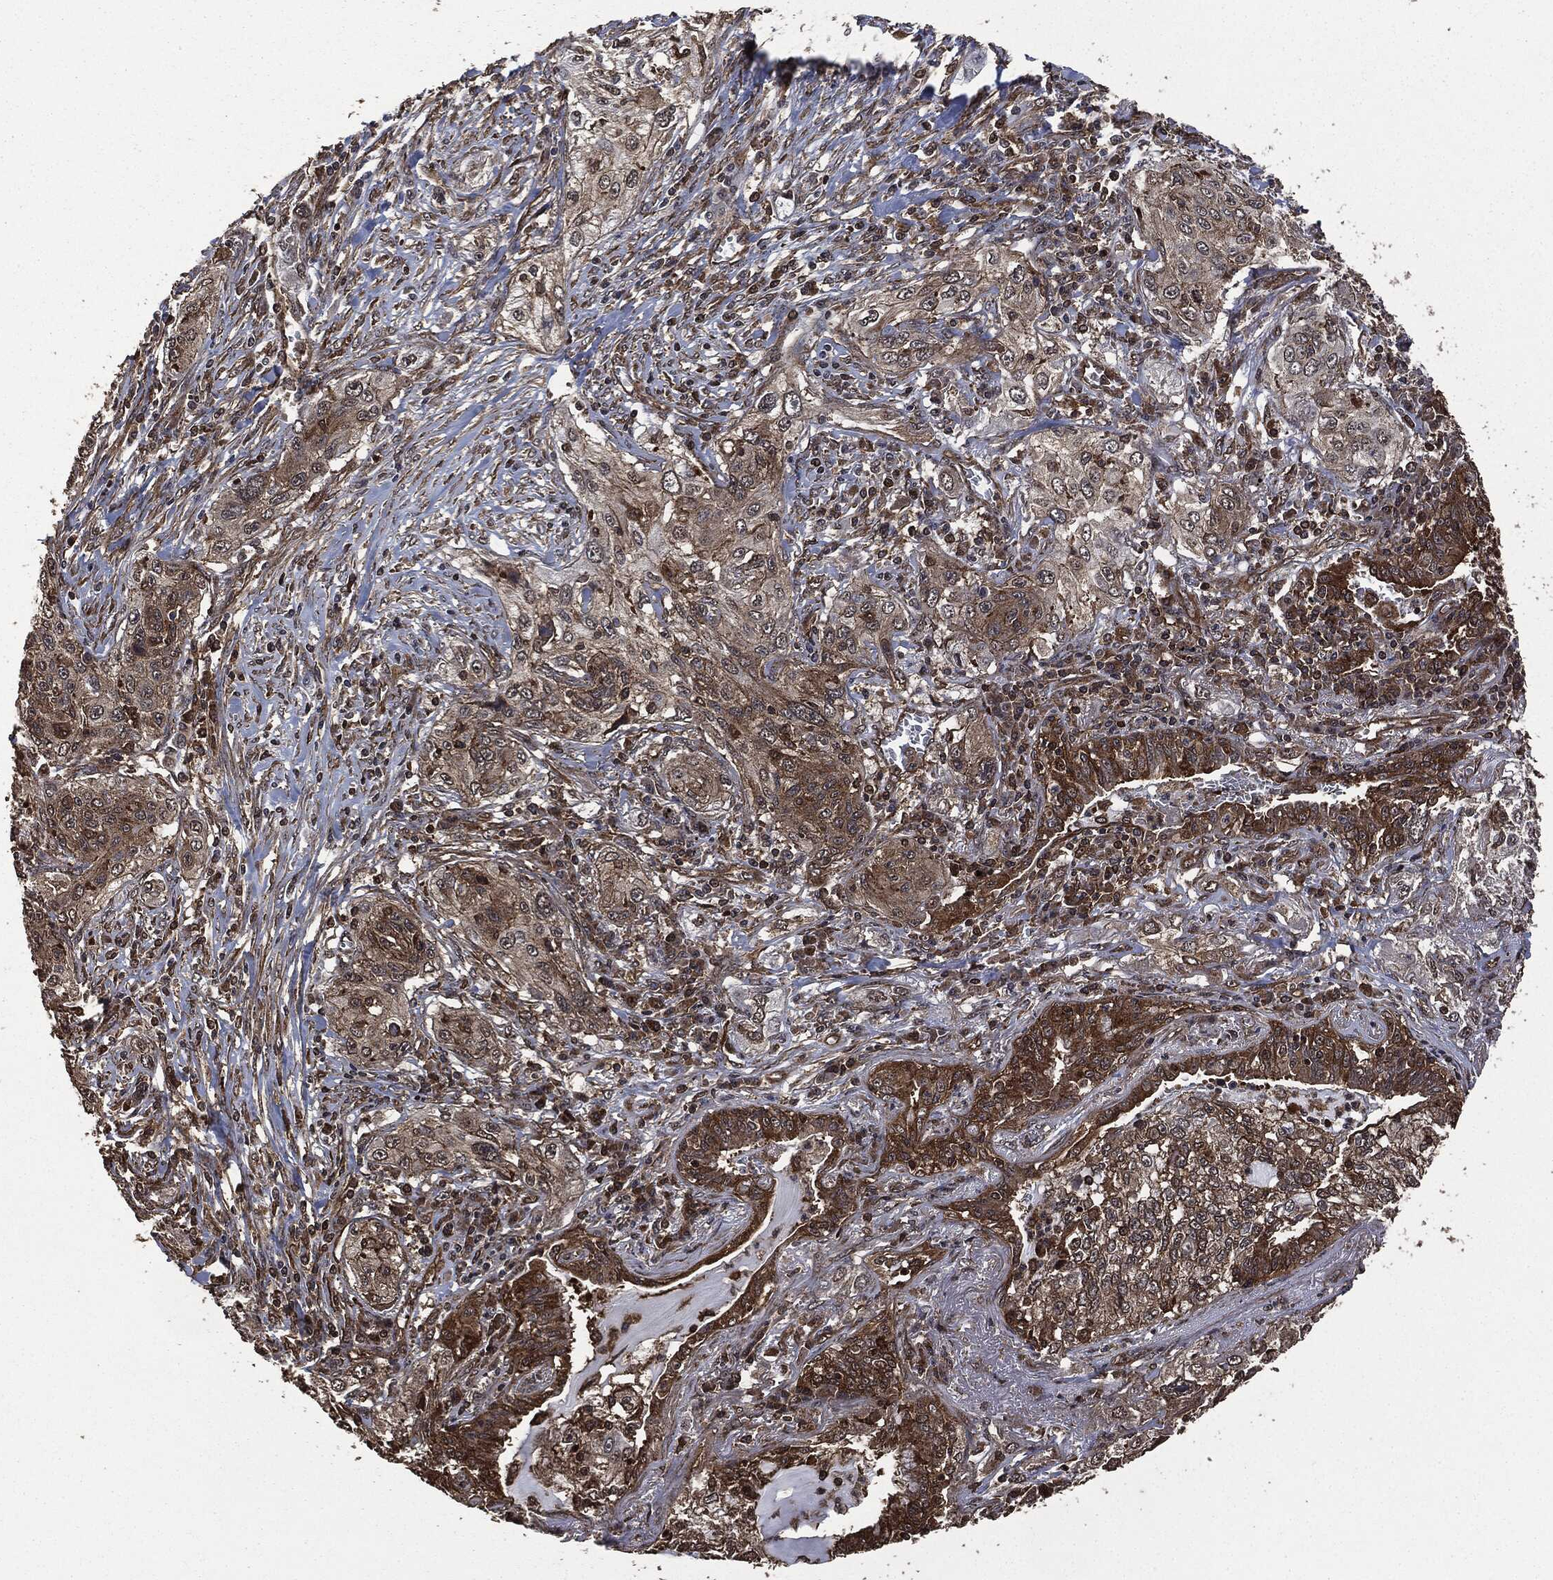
{"staining": {"intensity": "moderate", "quantity": ">75%", "location": "cytoplasmic/membranous"}, "tissue": "lung cancer", "cell_type": "Tumor cells", "image_type": "cancer", "snomed": [{"axis": "morphology", "description": "Squamous cell carcinoma, NOS"}, {"axis": "topography", "description": "Lung"}], "caption": "High-magnification brightfield microscopy of lung squamous cell carcinoma stained with DAB (3,3'-diaminobenzidine) (brown) and counterstained with hematoxylin (blue). tumor cells exhibit moderate cytoplasmic/membranous expression is present in about>75% of cells.", "gene": "HRAS", "patient": {"sex": "female", "age": 69}}